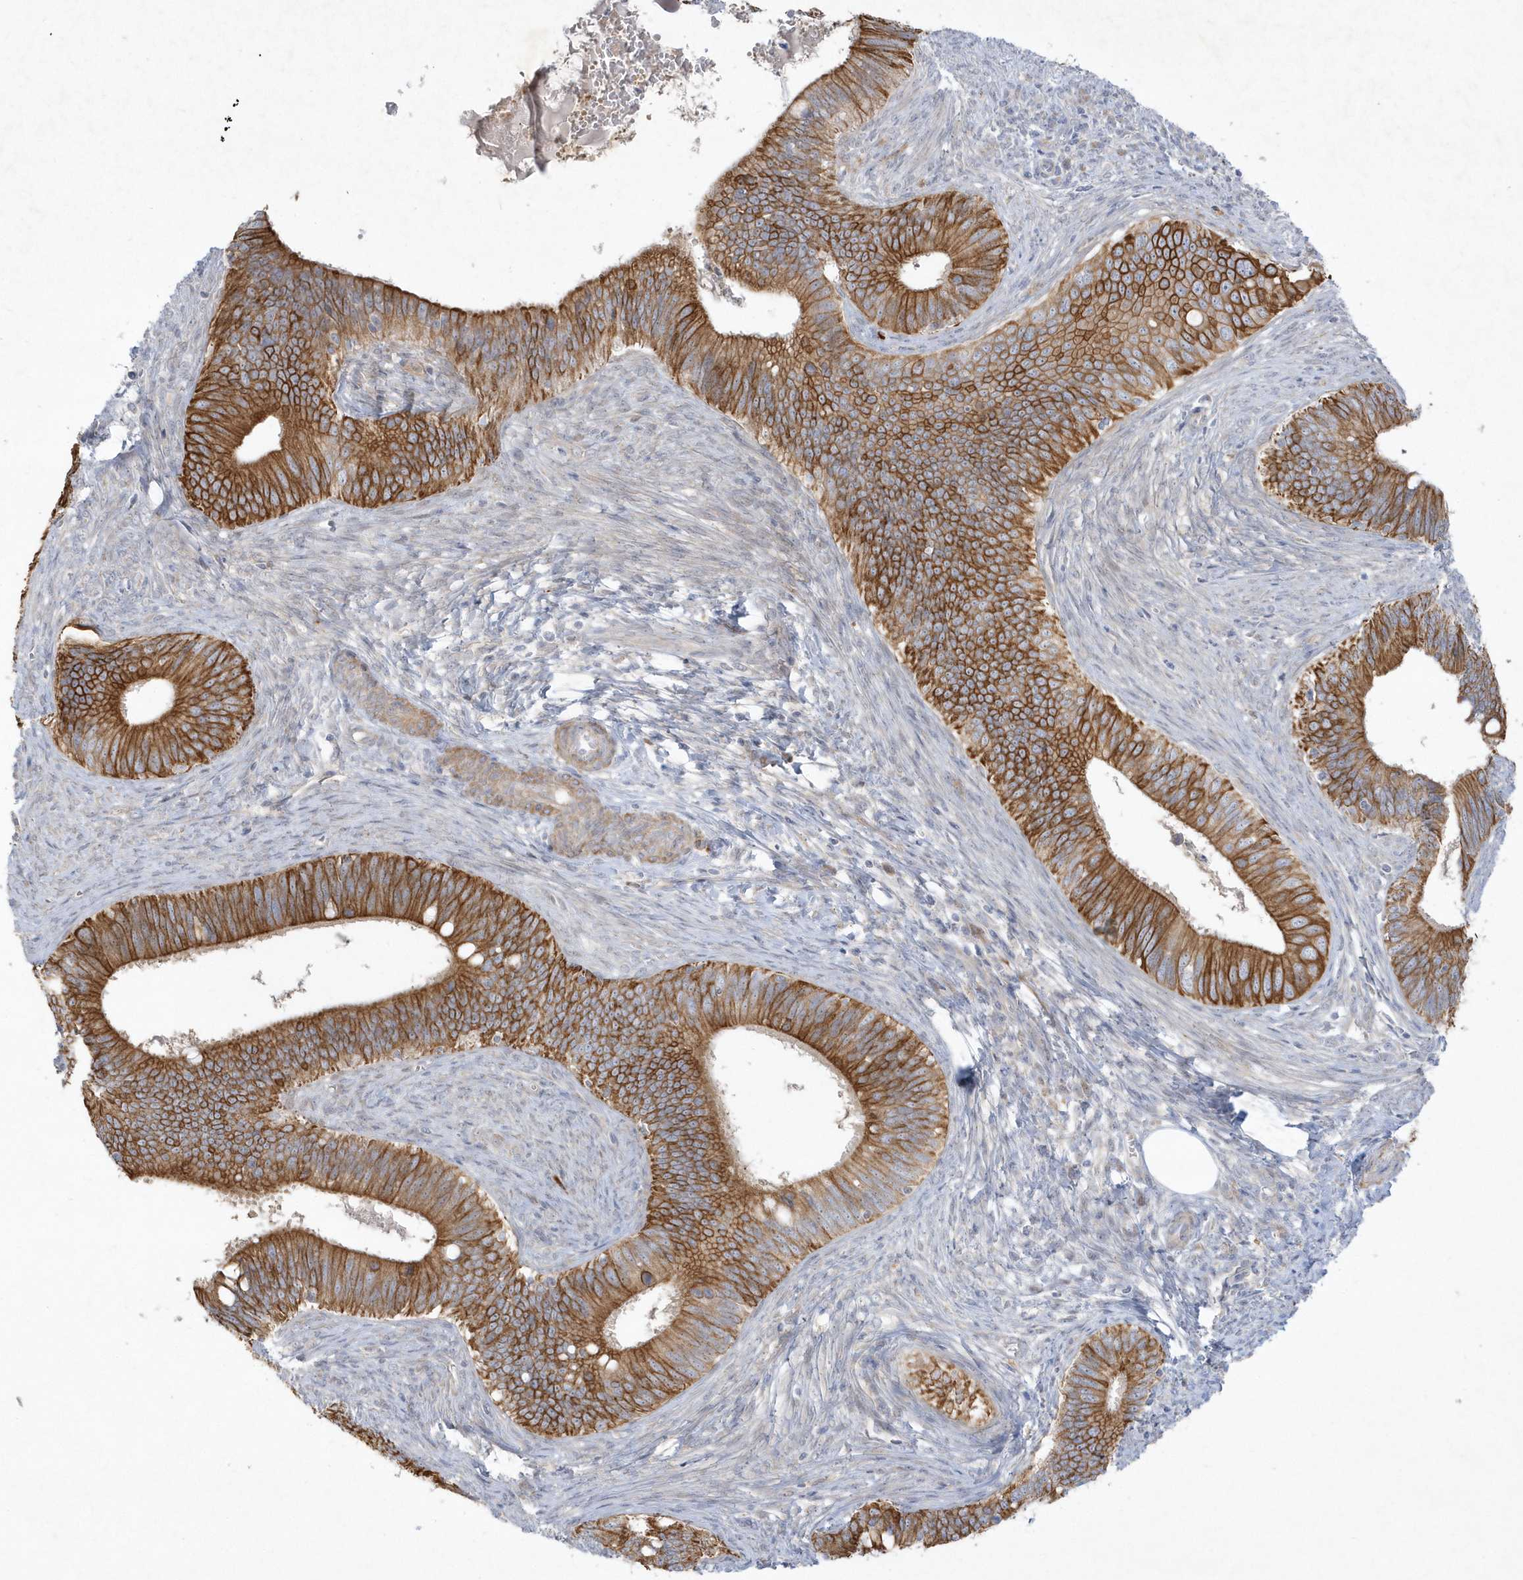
{"staining": {"intensity": "strong", "quantity": ">75%", "location": "cytoplasmic/membranous"}, "tissue": "cervical cancer", "cell_type": "Tumor cells", "image_type": "cancer", "snomed": [{"axis": "morphology", "description": "Adenocarcinoma, NOS"}, {"axis": "topography", "description": "Cervix"}], "caption": "Tumor cells show strong cytoplasmic/membranous staining in about >75% of cells in adenocarcinoma (cervical).", "gene": "LARS1", "patient": {"sex": "female", "age": 42}}